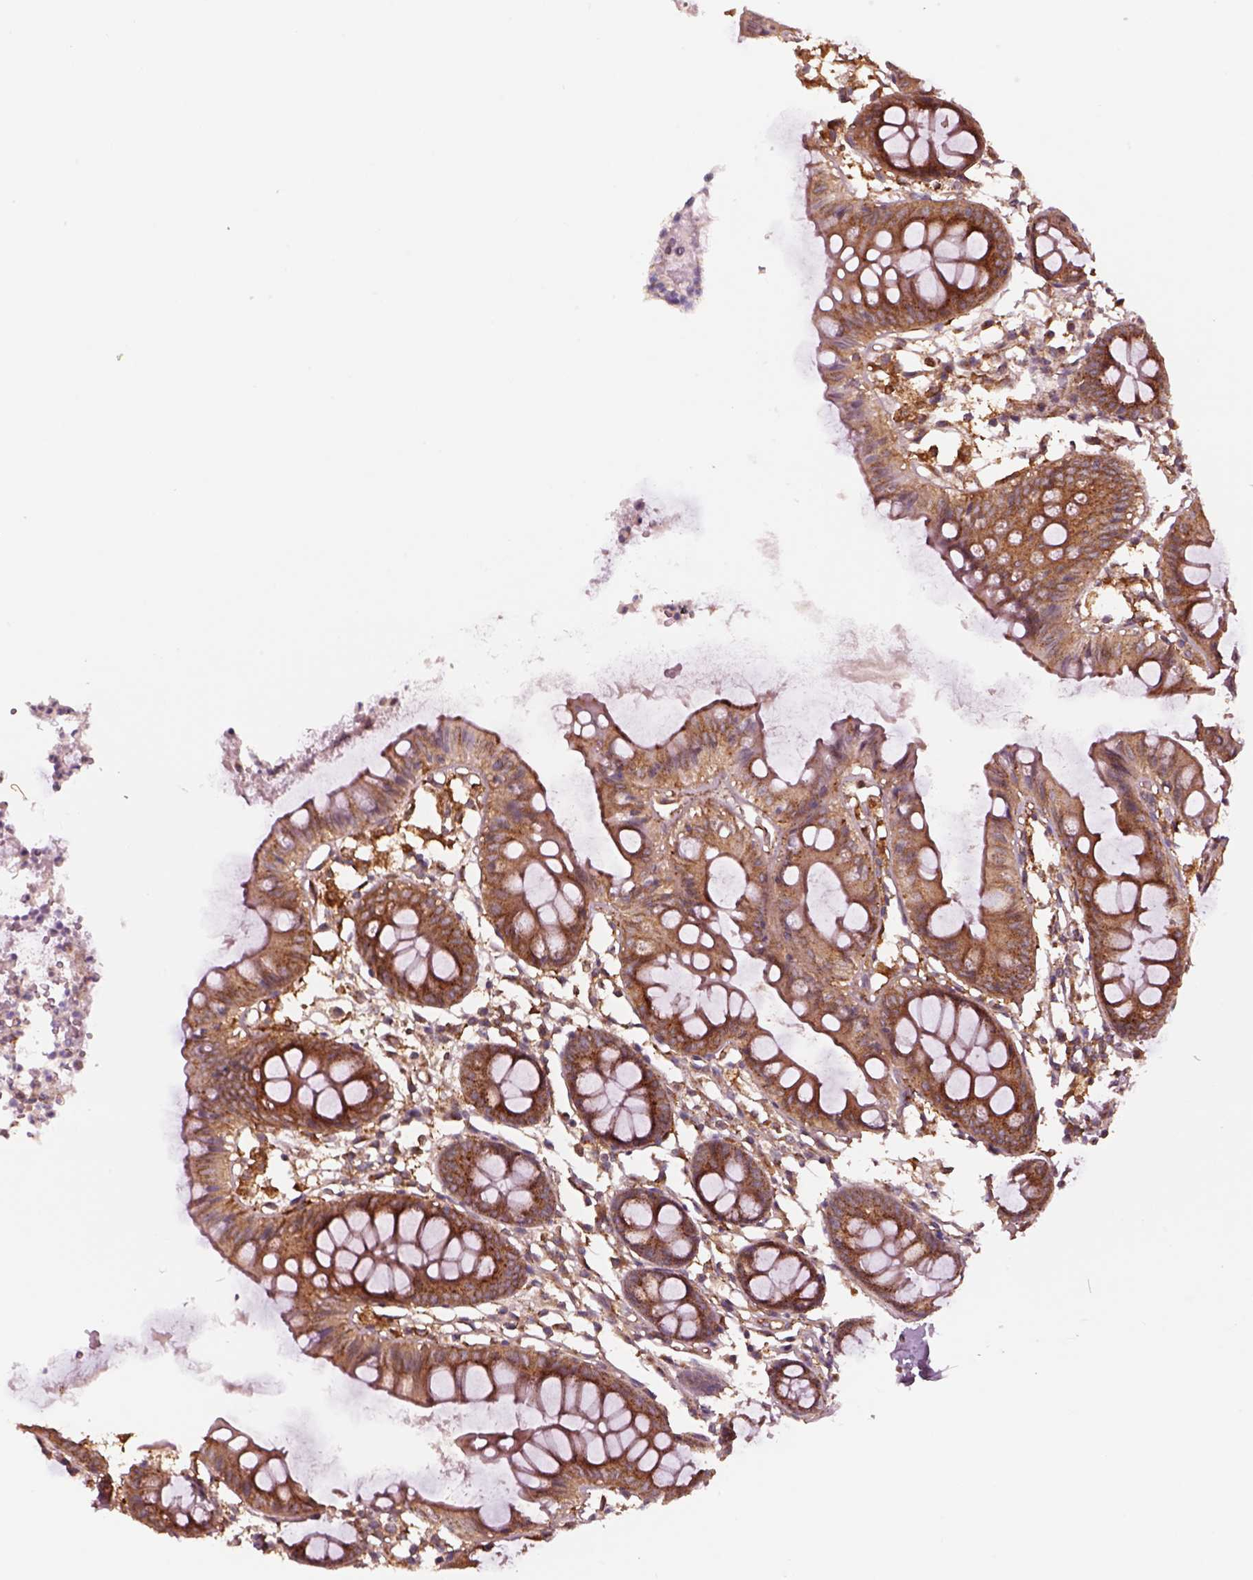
{"staining": {"intensity": "moderate", "quantity": ">75%", "location": "cytoplasmic/membranous"}, "tissue": "colon", "cell_type": "Endothelial cells", "image_type": "normal", "snomed": [{"axis": "morphology", "description": "Normal tissue, NOS"}, {"axis": "topography", "description": "Colon"}], "caption": "Colon stained with a brown dye displays moderate cytoplasmic/membranous positive expression in about >75% of endothelial cells.", "gene": "WASHC2A", "patient": {"sex": "female", "age": 84}}